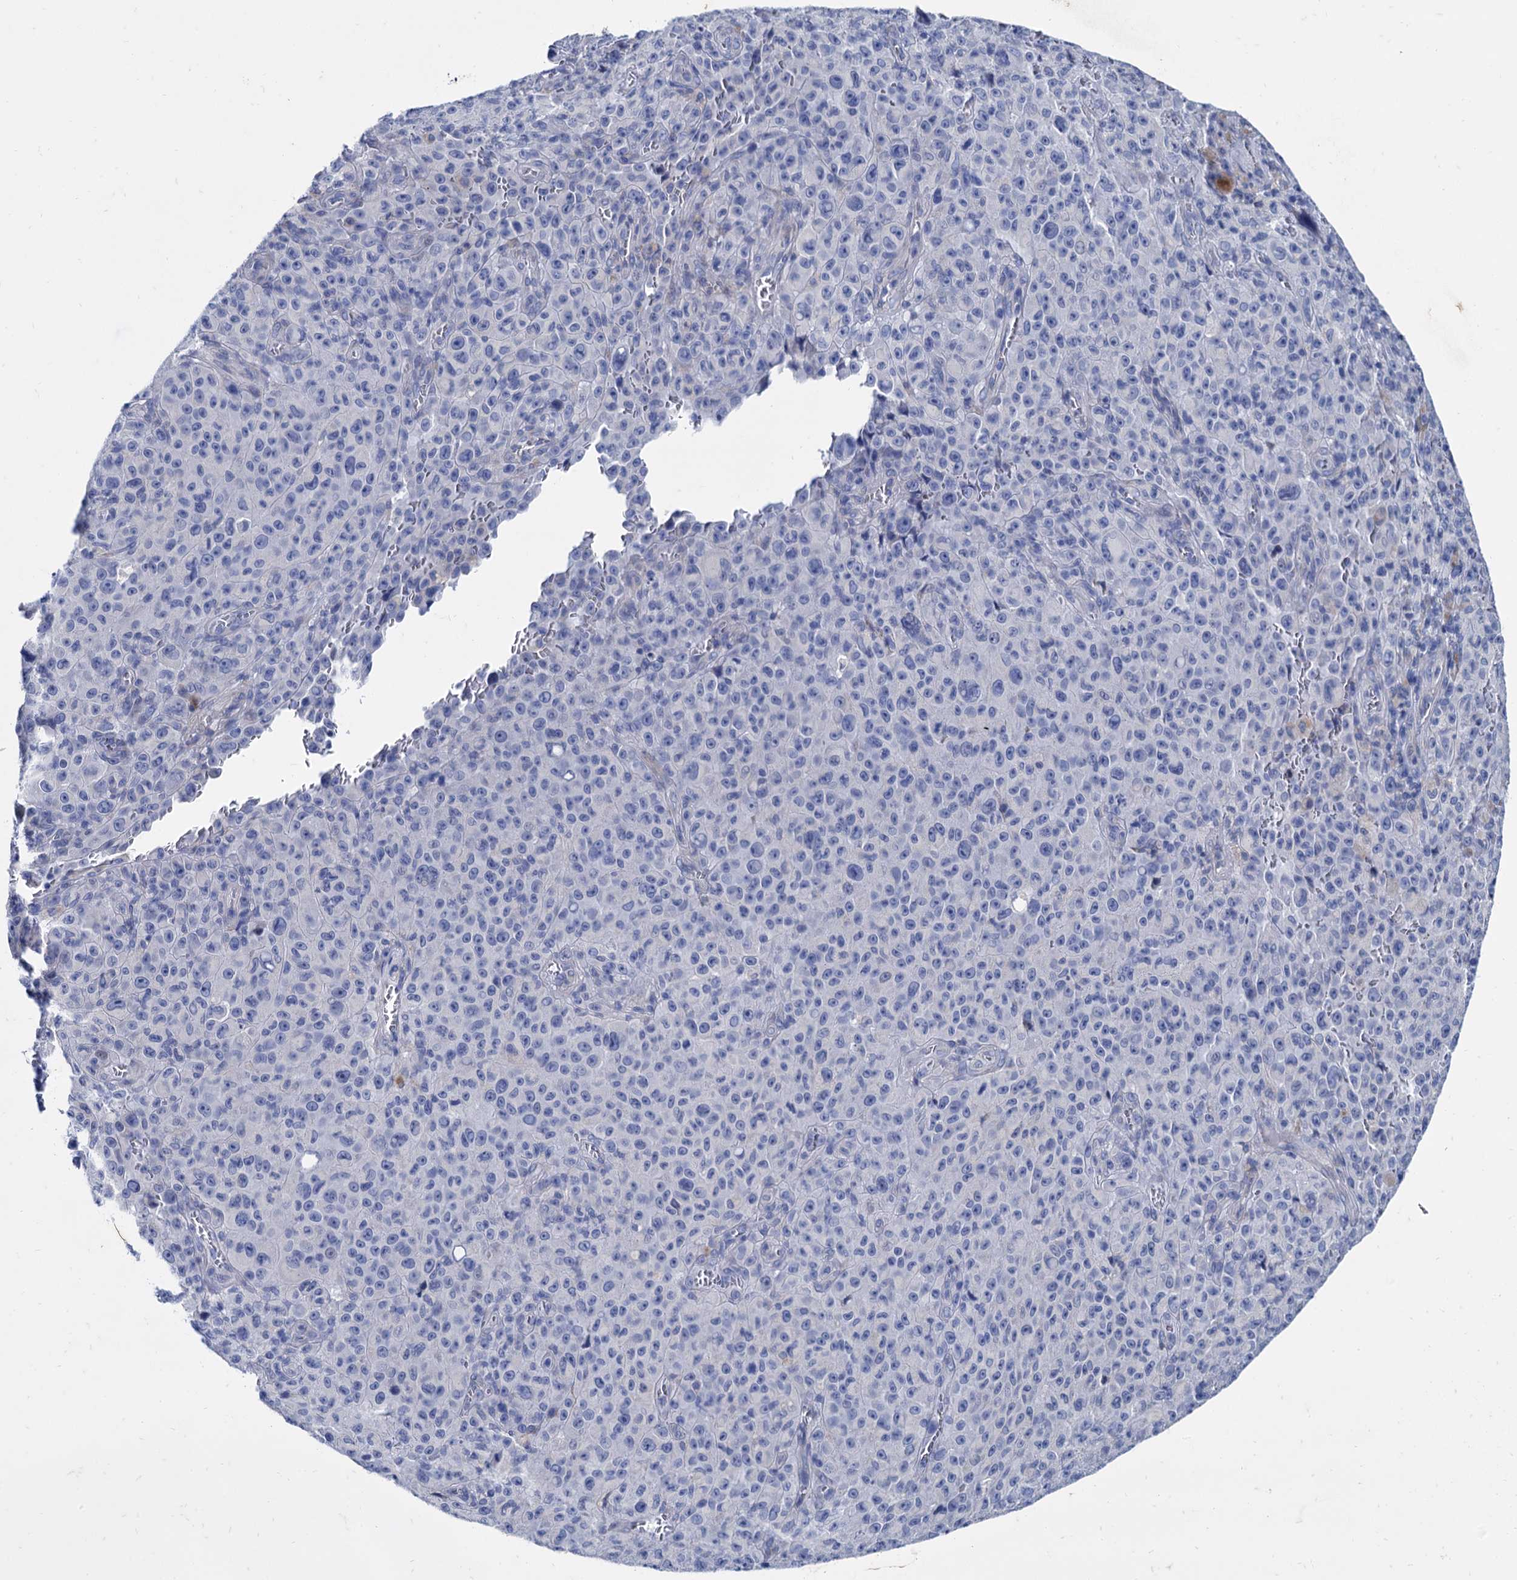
{"staining": {"intensity": "negative", "quantity": "none", "location": "none"}, "tissue": "melanoma", "cell_type": "Tumor cells", "image_type": "cancer", "snomed": [{"axis": "morphology", "description": "Malignant melanoma, NOS"}, {"axis": "topography", "description": "Skin"}], "caption": "High magnification brightfield microscopy of malignant melanoma stained with DAB (brown) and counterstained with hematoxylin (blue): tumor cells show no significant staining.", "gene": "FOXR2", "patient": {"sex": "female", "age": 82}}